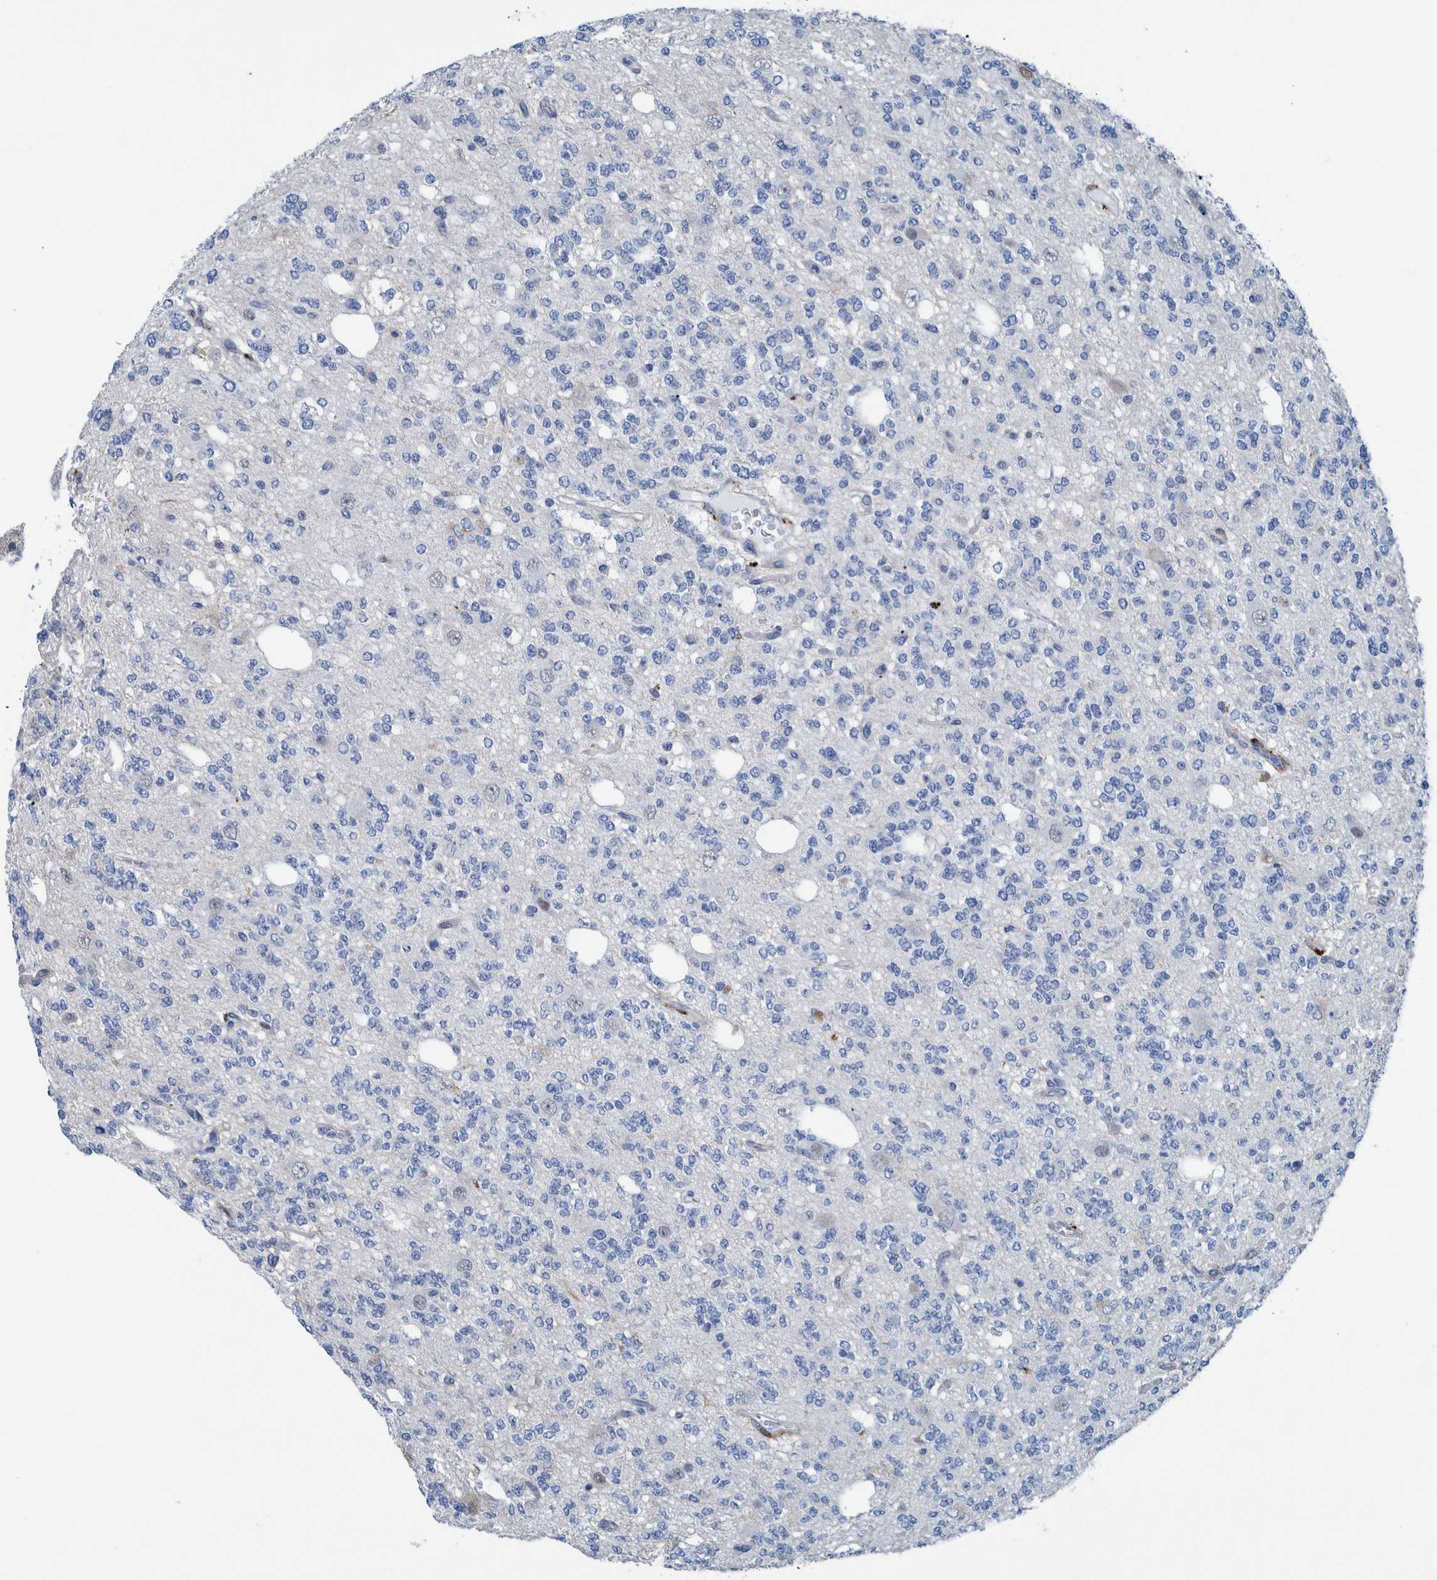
{"staining": {"intensity": "negative", "quantity": "none", "location": "none"}, "tissue": "glioma", "cell_type": "Tumor cells", "image_type": "cancer", "snomed": [{"axis": "morphology", "description": "Glioma, malignant, Low grade"}, {"axis": "topography", "description": "Brain"}], "caption": "Human malignant low-grade glioma stained for a protein using immunohistochemistry (IHC) shows no expression in tumor cells.", "gene": "IDO1", "patient": {"sex": "male", "age": 38}}